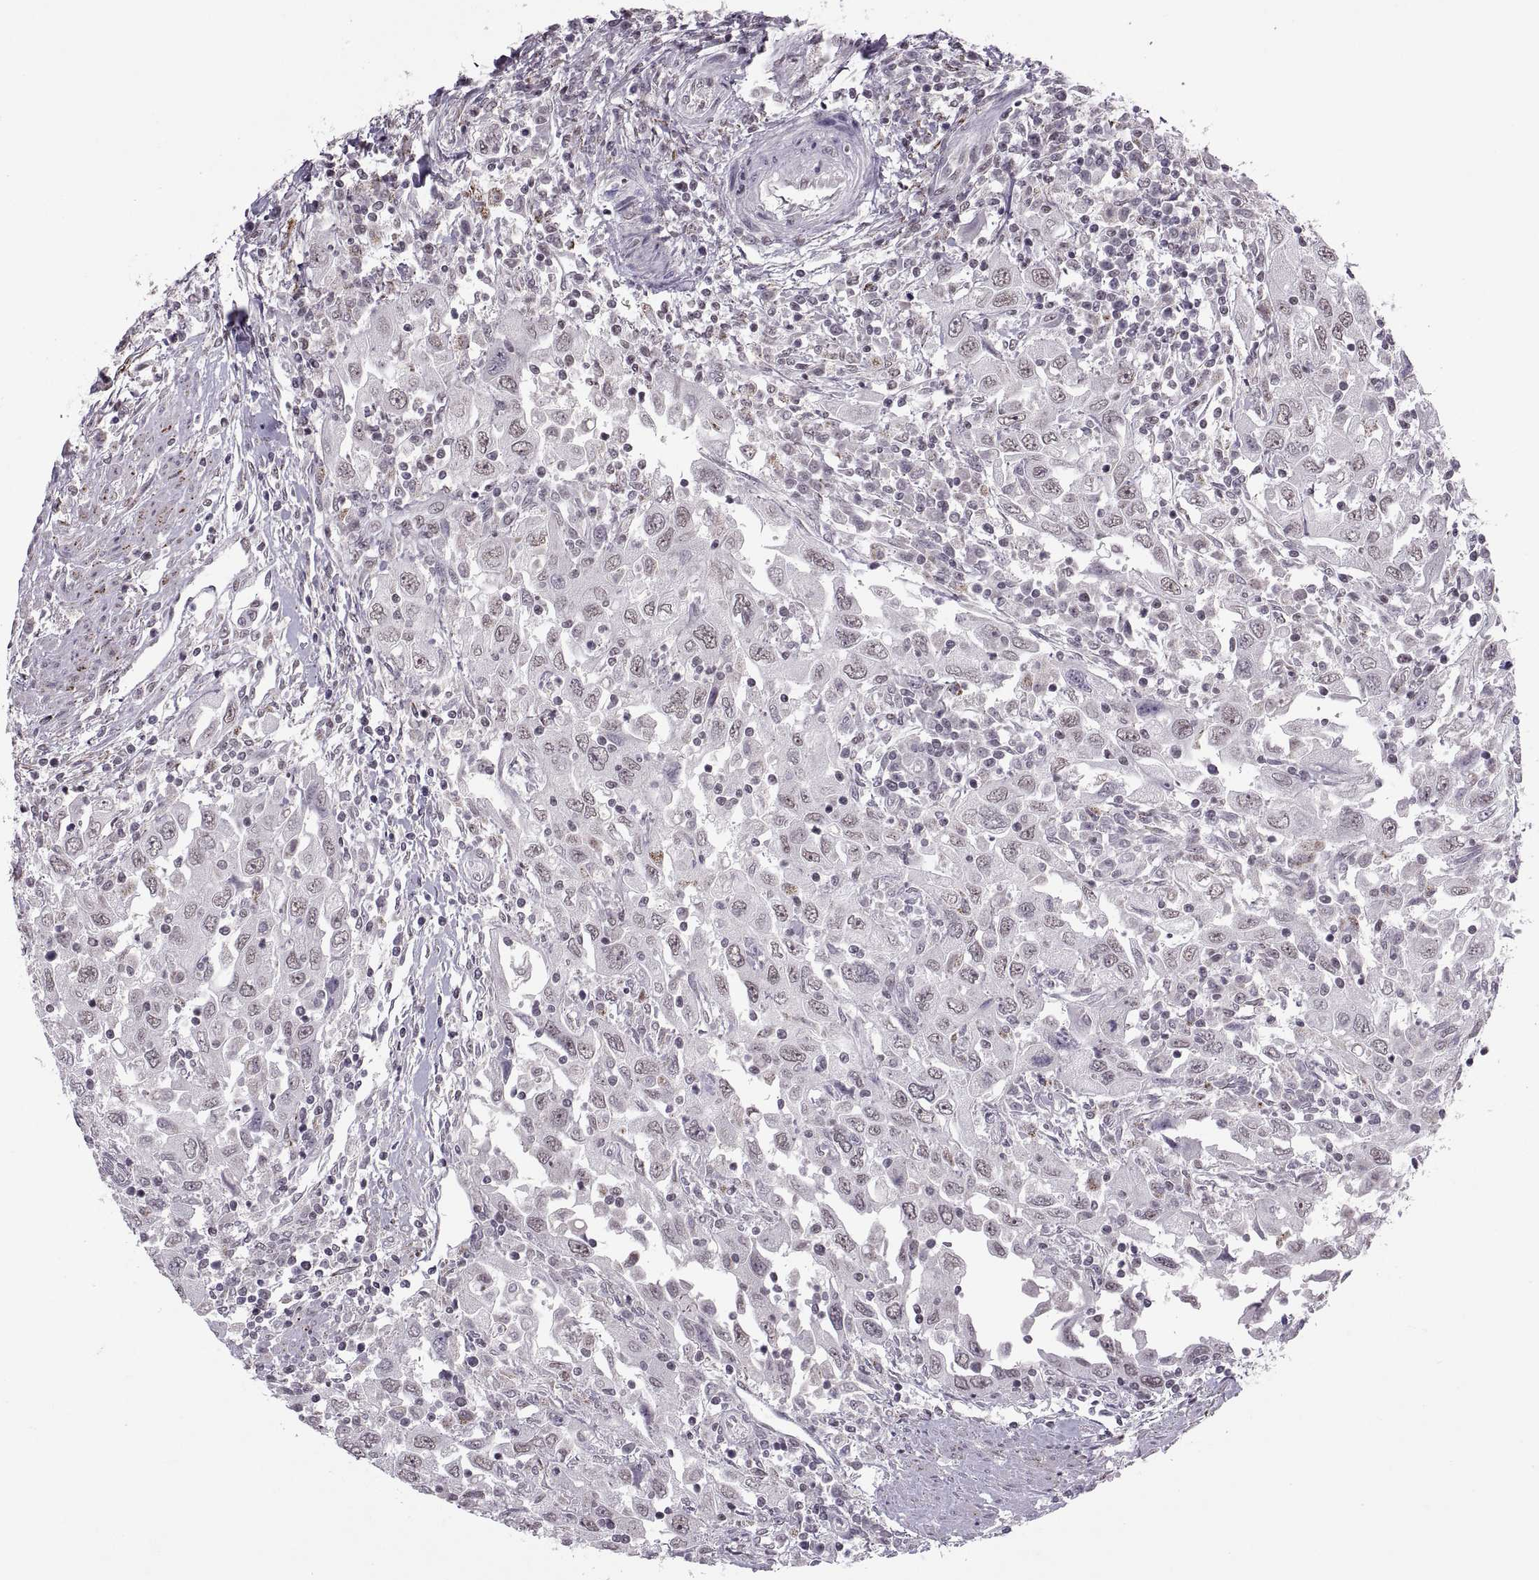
{"staining": {"intensity": "negative", "quantity": "none", "location": "none"}, "tissue": "urothelial cancer", "cell_type": "Tumor cells", "image_type": "cancer", "snomed": [{"axis": "morphology", "description": "Urothelial carcinoma, High grade"}, {"axis": "topography", "description": "Urinary bladder"}], "caption": "Immunohistochemical staining of human urothelial carcinoma (high-grade) shows no significant positivity in tumor cells. (Stains: DAB immunohistochemistry with hematoxylin counter stain, Microscopy: brightfield microscopy at high magnification).", "gene": "OTP", "patient": {"sex": "male", "age": 76}}